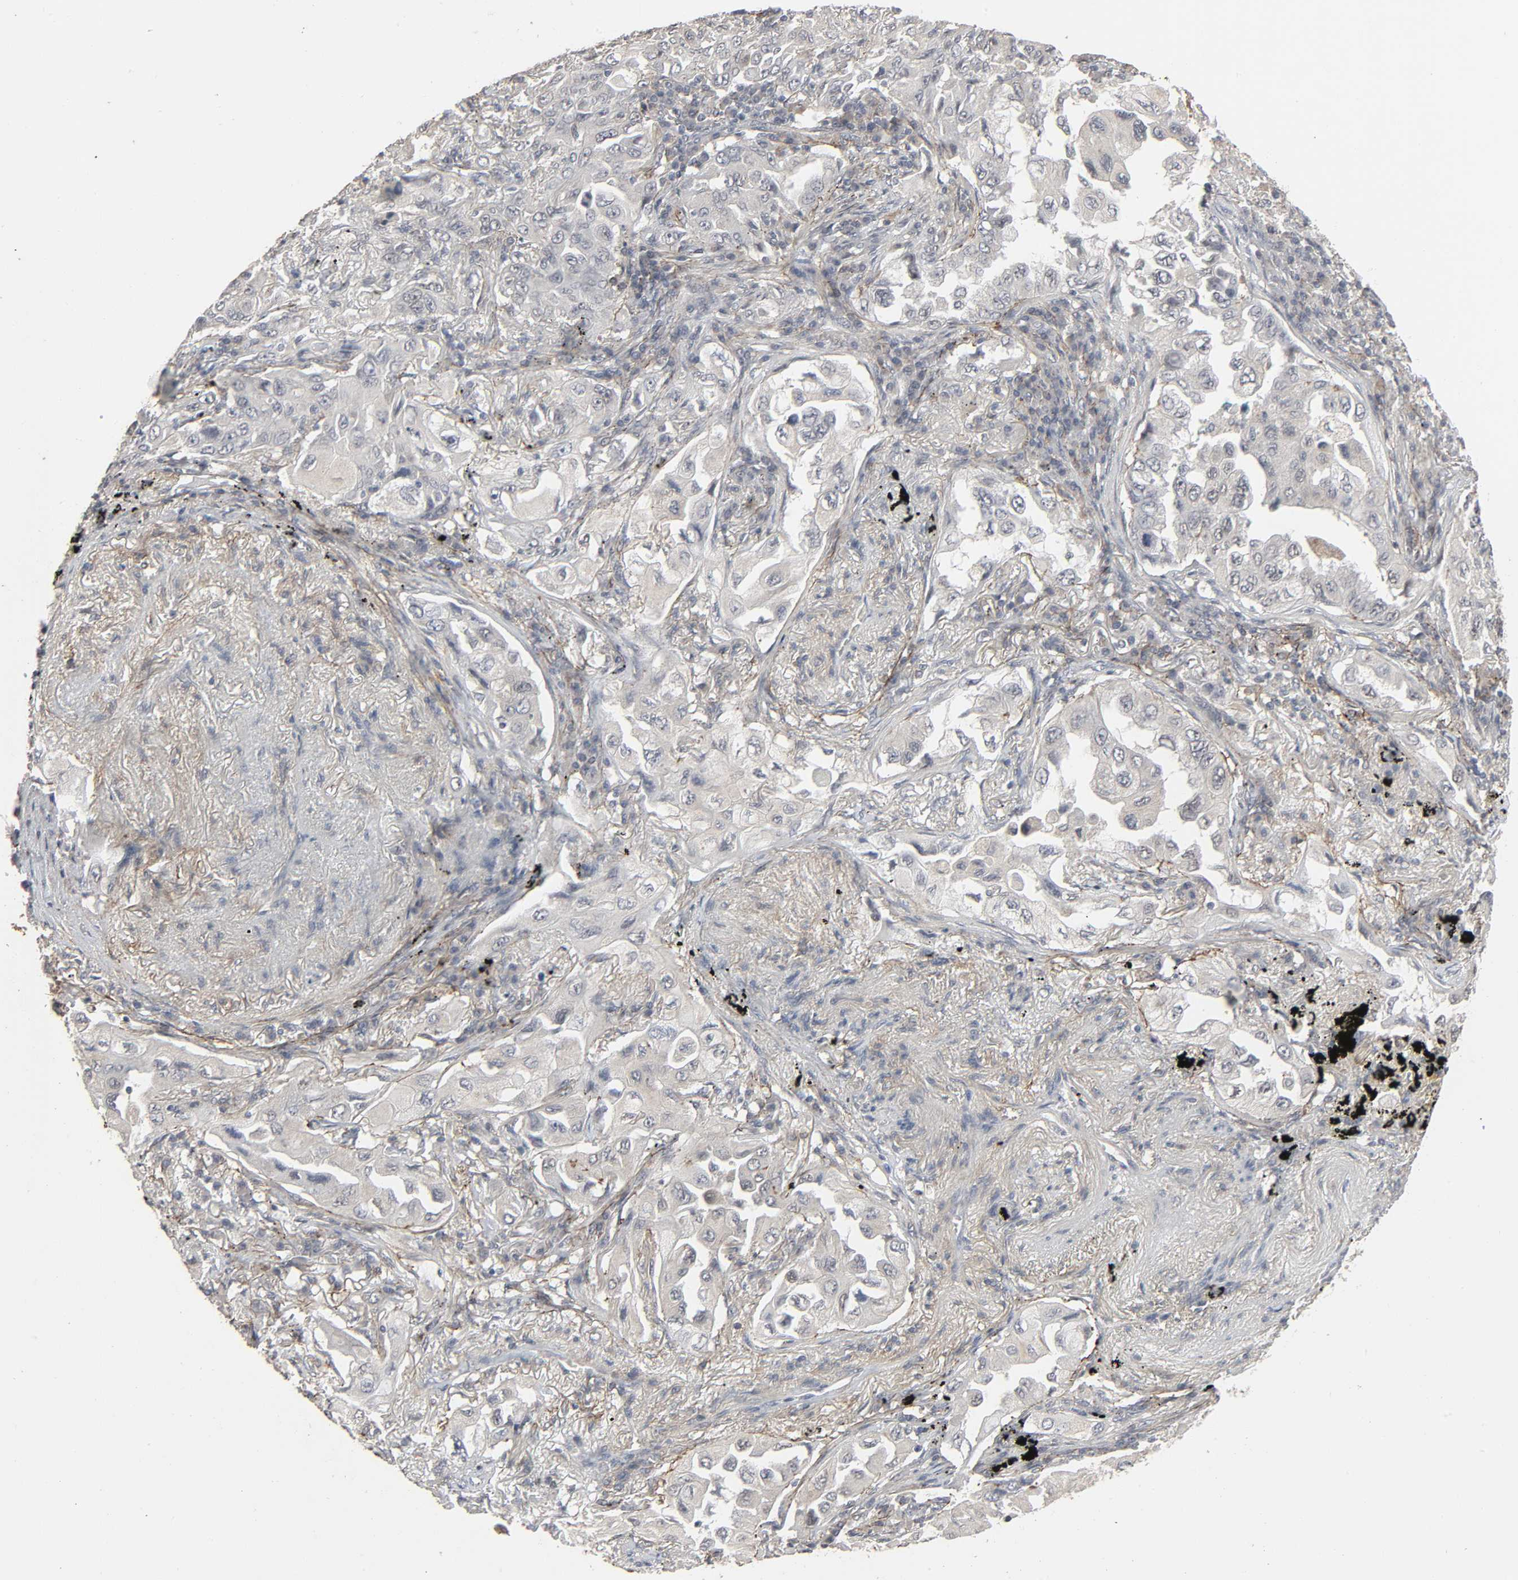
{"staining": {"intensity": "negative", "quantity": "none", "location": "none"}, "tissue": "lung cancer", "cell_type": "Tumor cells", "image_type": "cancer", "snomed": [{"axis": "morphology", "description": "Adenocarcinoma, NOS"}, {"axis": "topography", "description": "Lung"}], "caption": "Human lung adenocarcinoma stained for a protein using immunohistochemistry (IHC) reveals no expression in tumor cells.", "gene": "ZNF222", "patient": {"sex": "female", "age": 65}}